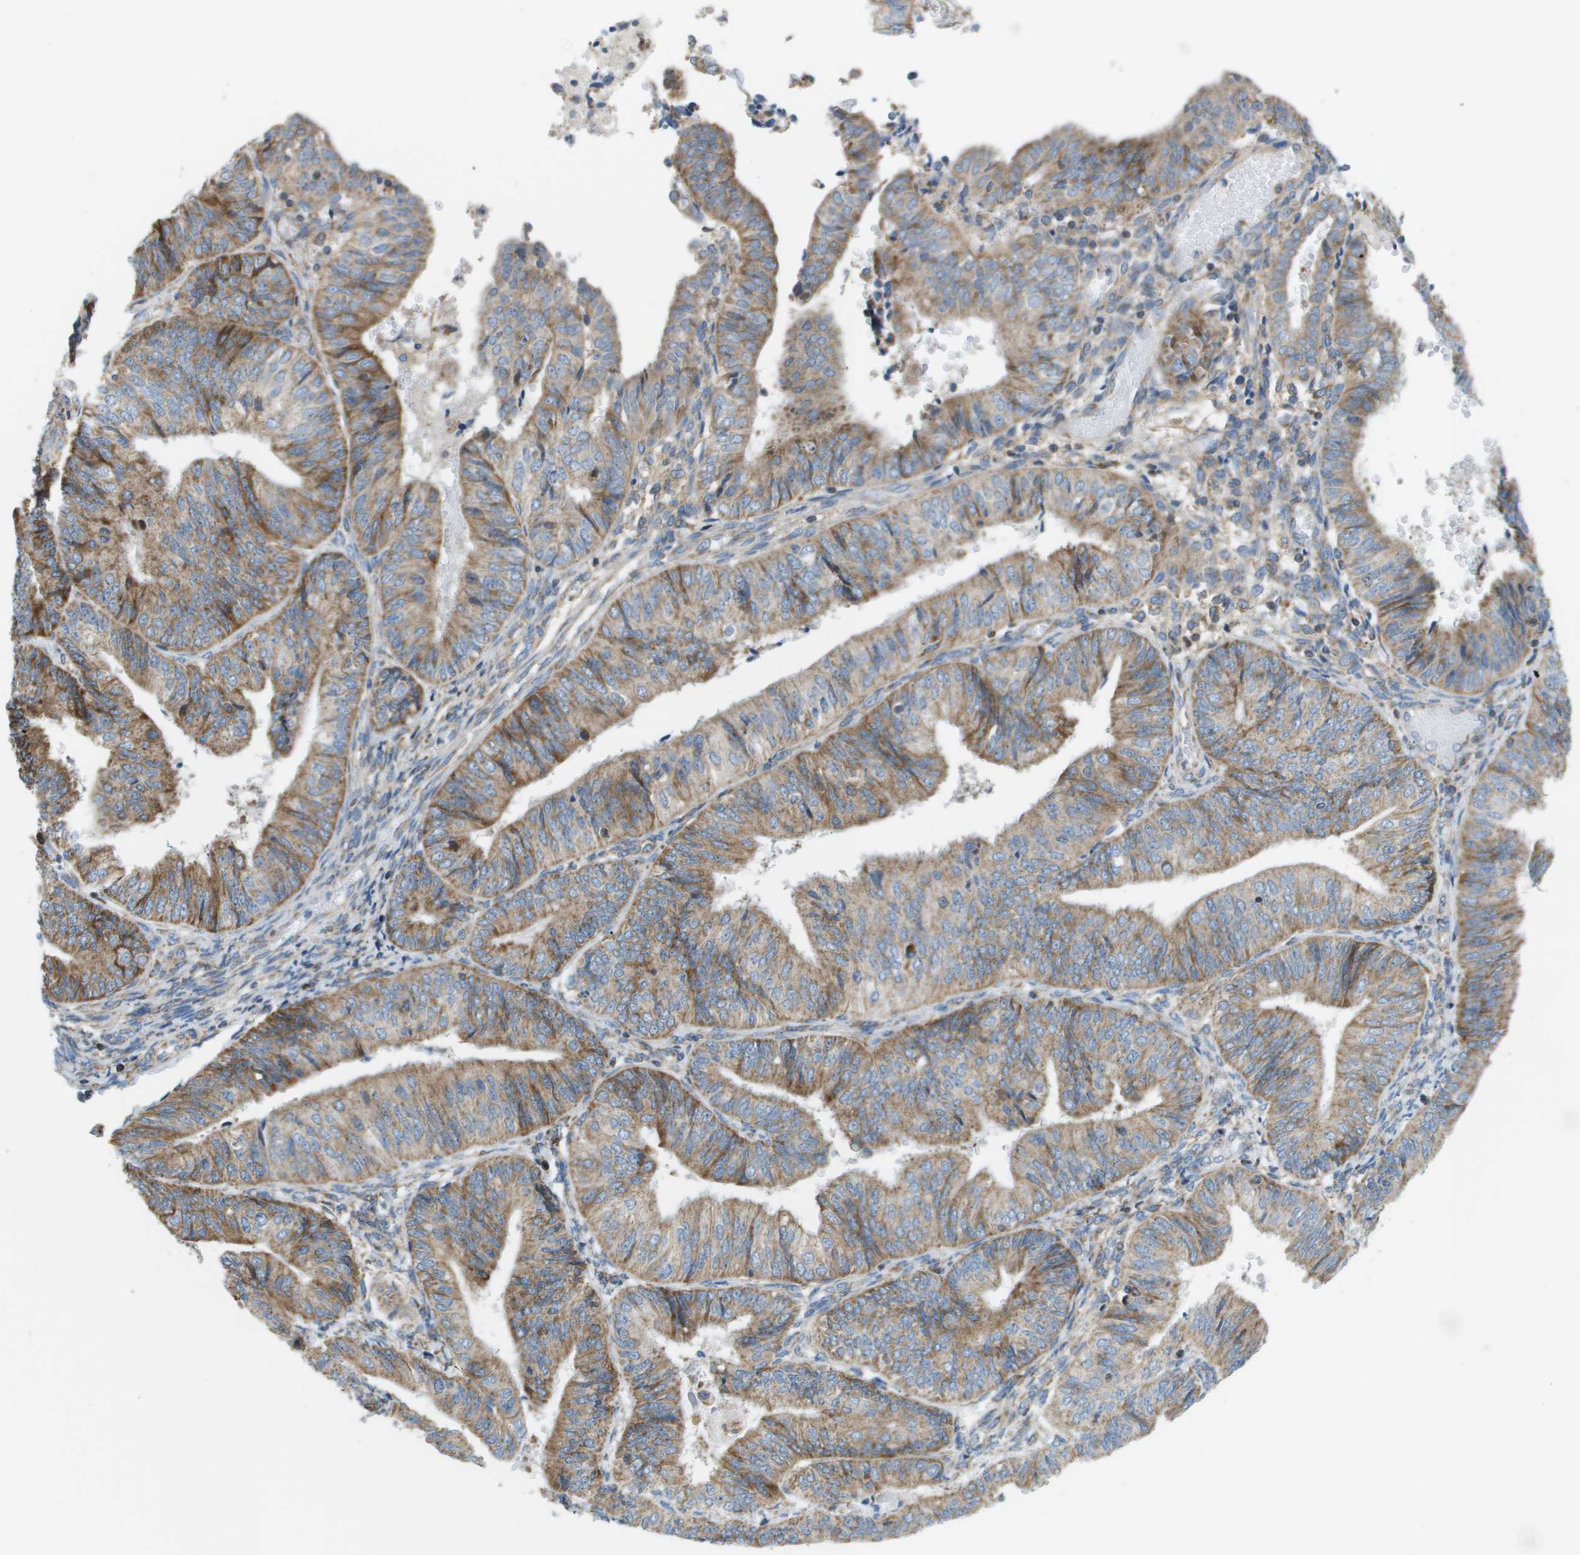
{"staining": {"intensity": "moderate", "quantity": ">75%", "location": "cytoplasmic/membranous"}, "tissue": "endometrial cancer", "cell_type": "Tumor cells", "image_type": "cancer", "snomed": [{"axis": "morphology", "description": "Adenocarcinoma, NOS"}, {"axis": "topography", "description": "Endometrium"}], "caption": "The histopathology image exhibits staining of adenocarcinoma (endometrial), revealing moderate cytoplasmic/membranous protein positivity (brown color) within tumor cells.", "gene": "TAOK3", "patient": {"sex": "female", "age": 58}}